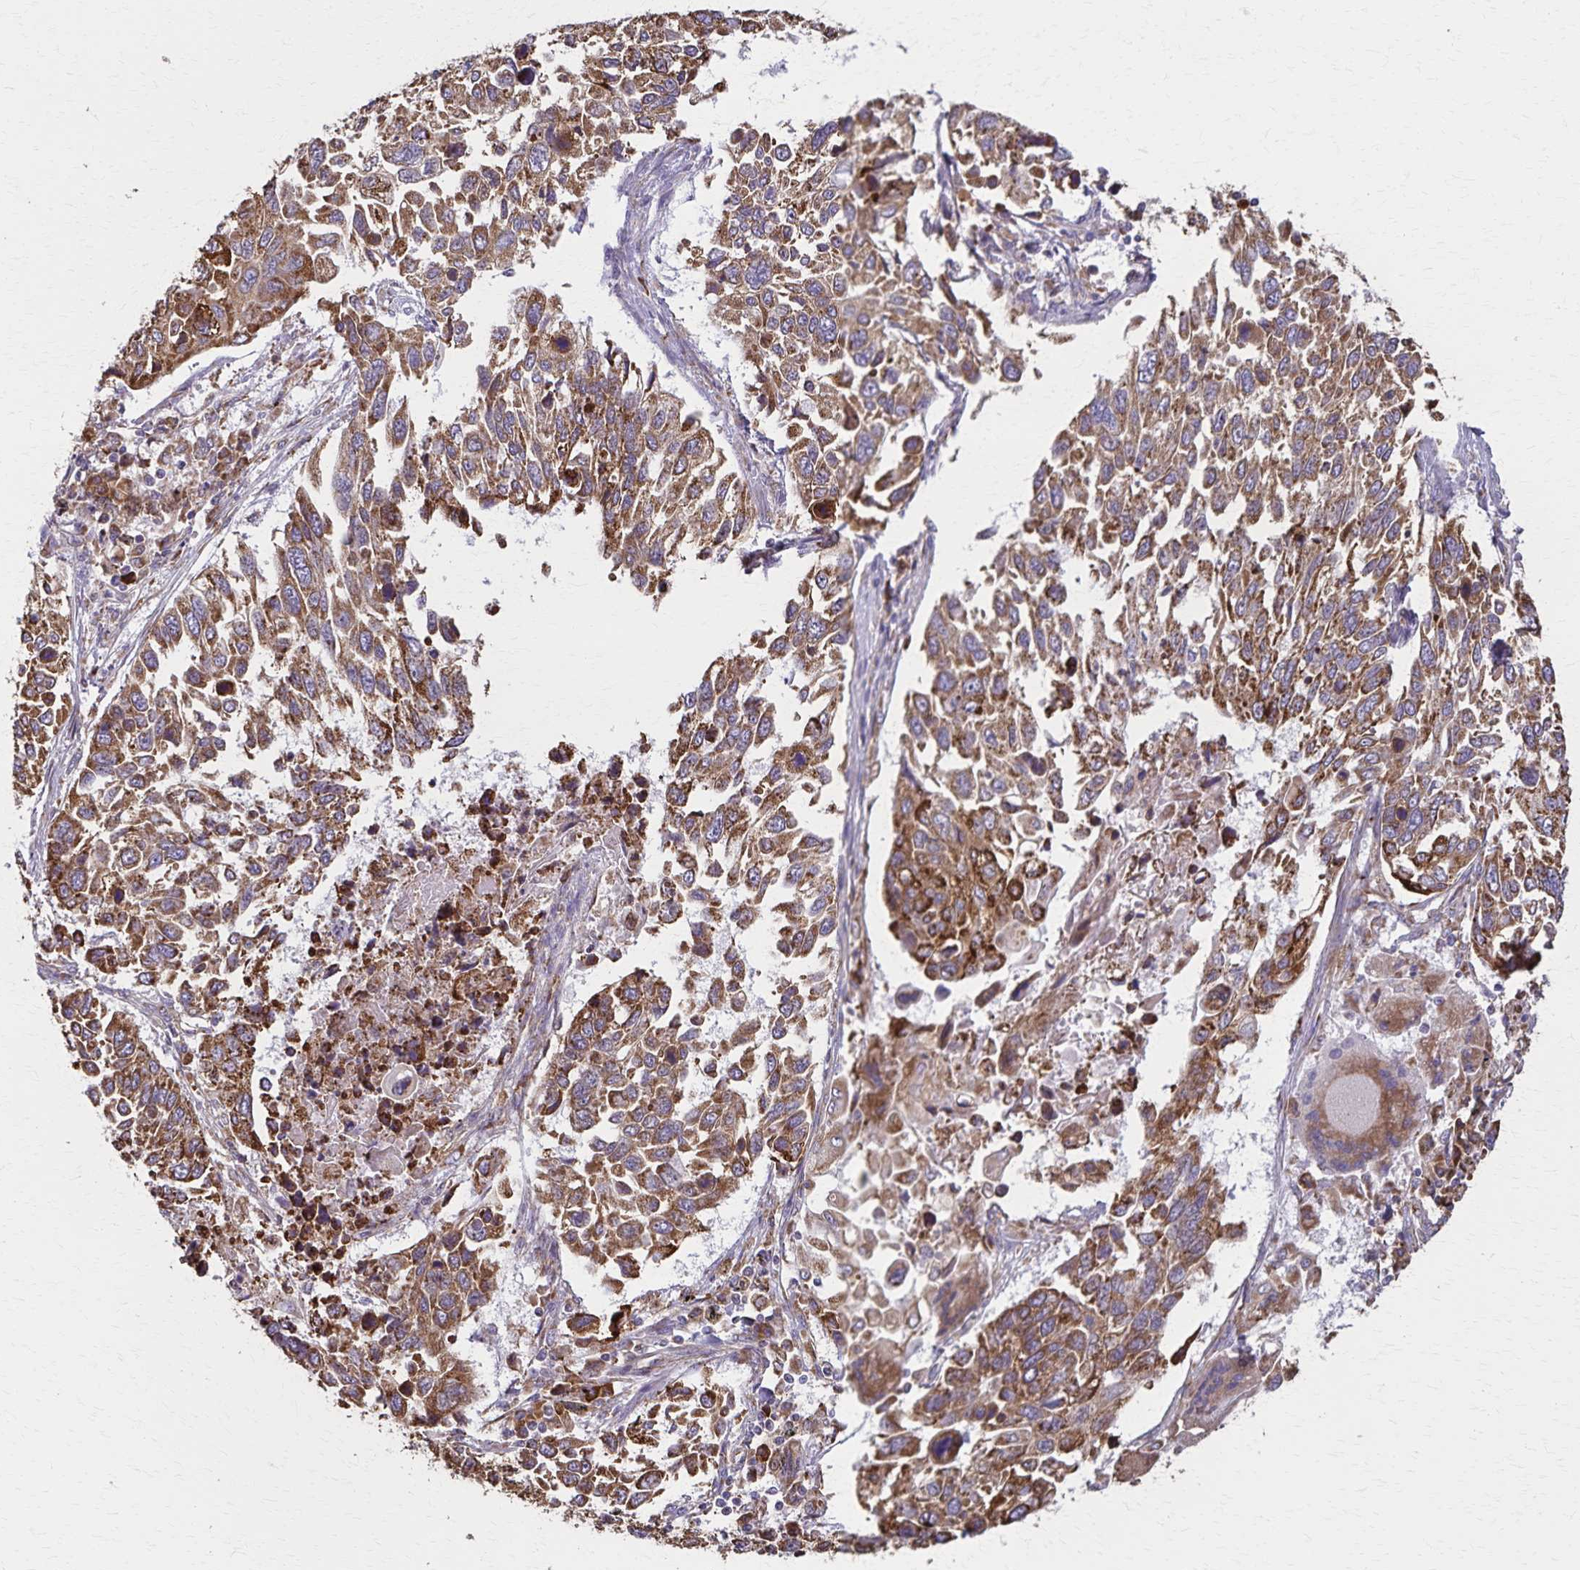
{"staining": {"intensity": "moderate", "quantity": ">75%", "location": "cytoplasmic/membranous"}, "tissue": "lung cancer", "cell_type": "Tumor cells", "image_type": "cancer", "snomed": [{"axis": "morphology", "description": "Squamous cell carcinoma, NOS"}, {"axis": "topography", "description": "Lung"}], "caption": "Squamous cell carcinoma (lung) stained for a protein reveals moderate cytoplasmic/membranous positivity in tumor cells. (DAB (3,3'-diaminobenzidine) IHC with brightfield microscopy, high magnification).", "gene": "RNF10", "patient": {"sex": "male", "age": 62}}